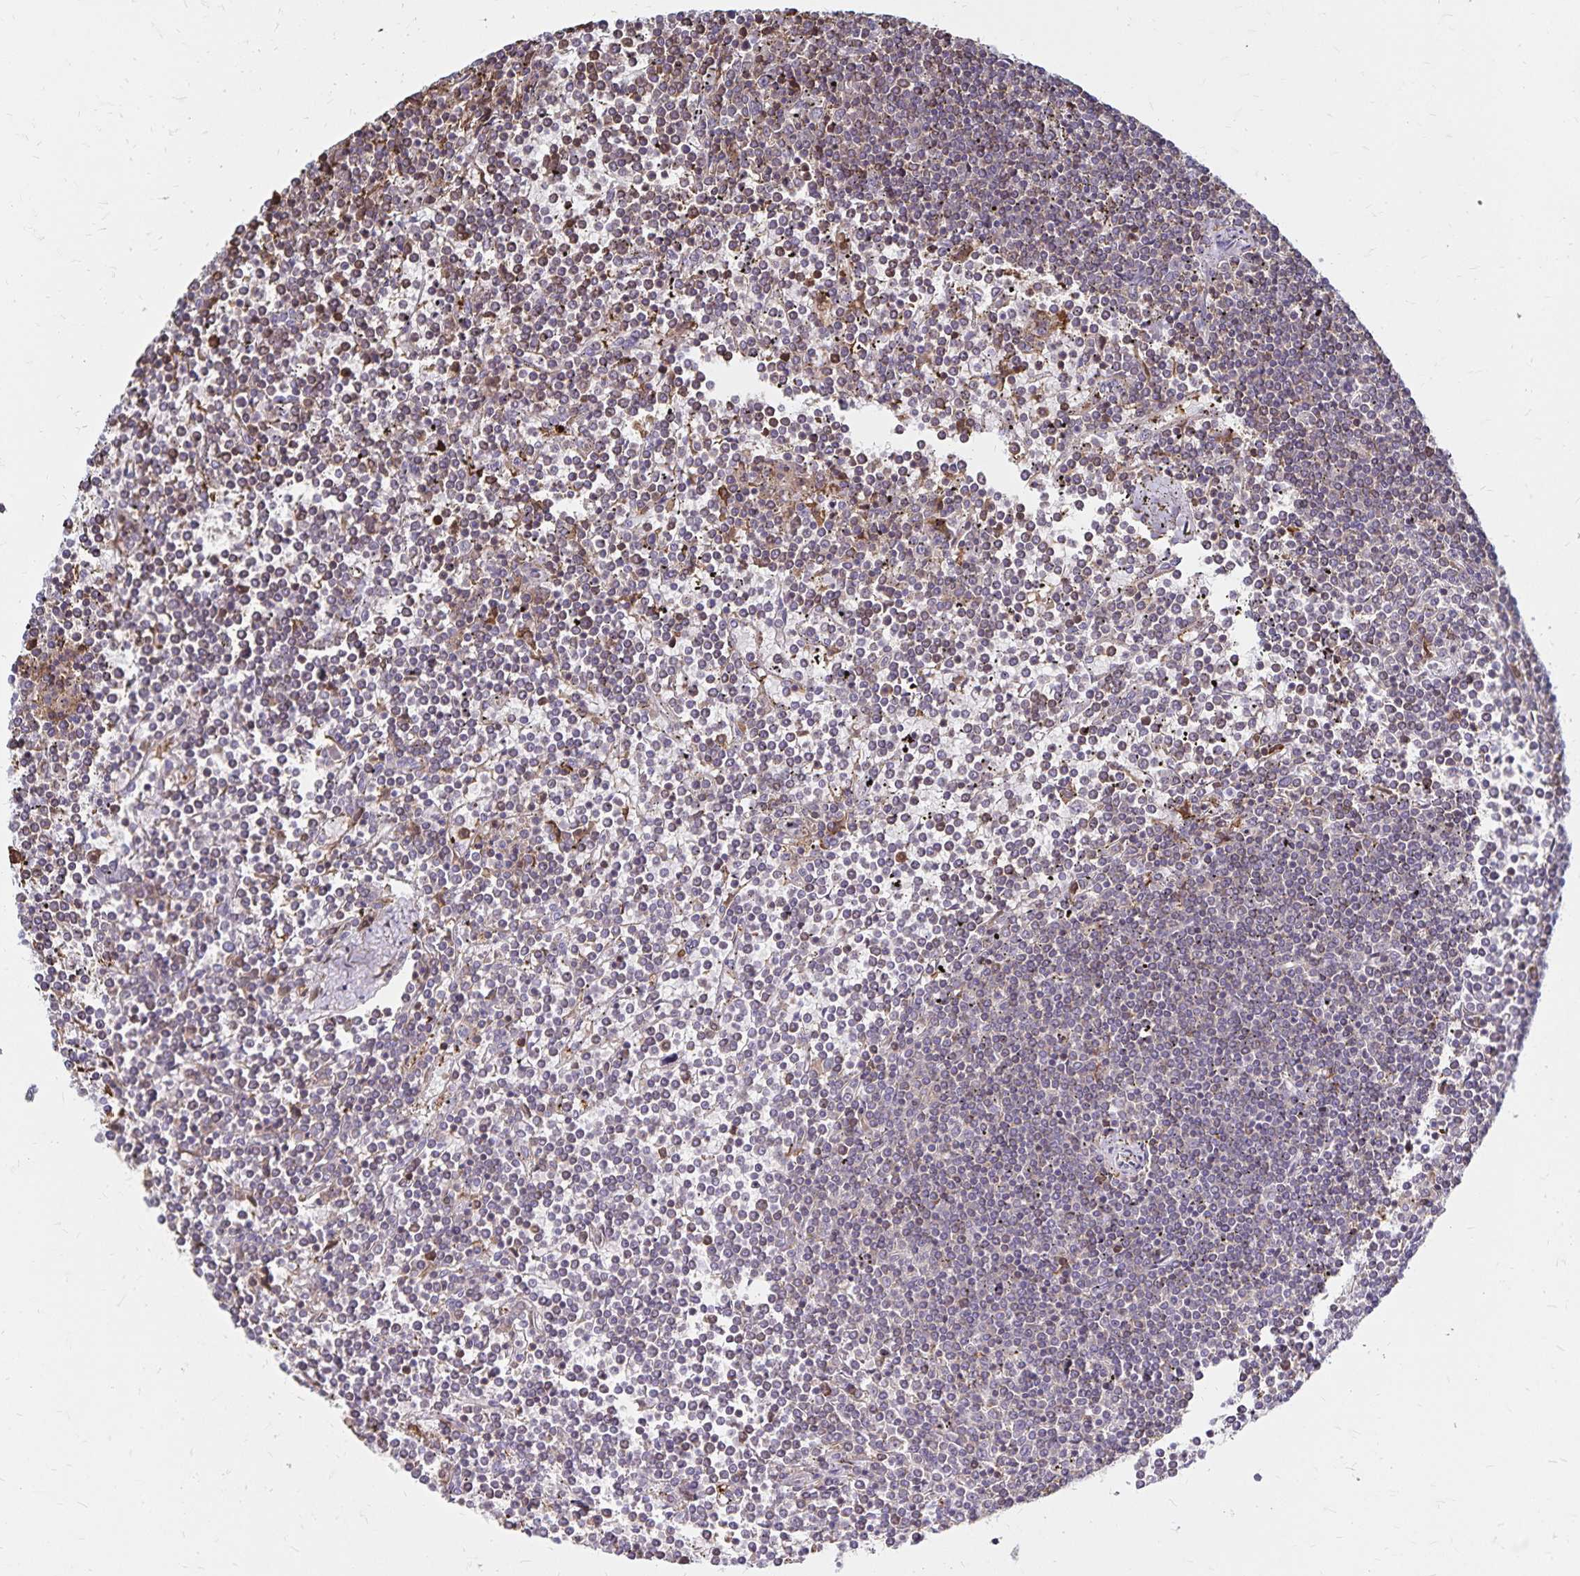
{"staining": {"intensity": "moderate", "quantity": "<25%", "location": "cytoplasmic/membranous"}, "tissue": "lymphoma", "cell_type": "Tumor cells", "image_type": "cancer", "snomed": [{"axis": "morphology", "description": "Malignant lymphoma, non-Hodgkin's type, Low grade"}, {"axis": "topography", "description": "Spleen"}], "caption": "Moderate cytoplasmic/membranous protein staining is identified in about <25% of tumor cells in lymphoma.", "gene": "NAGPA", "patient": {"sex": "female", "age": 19}}